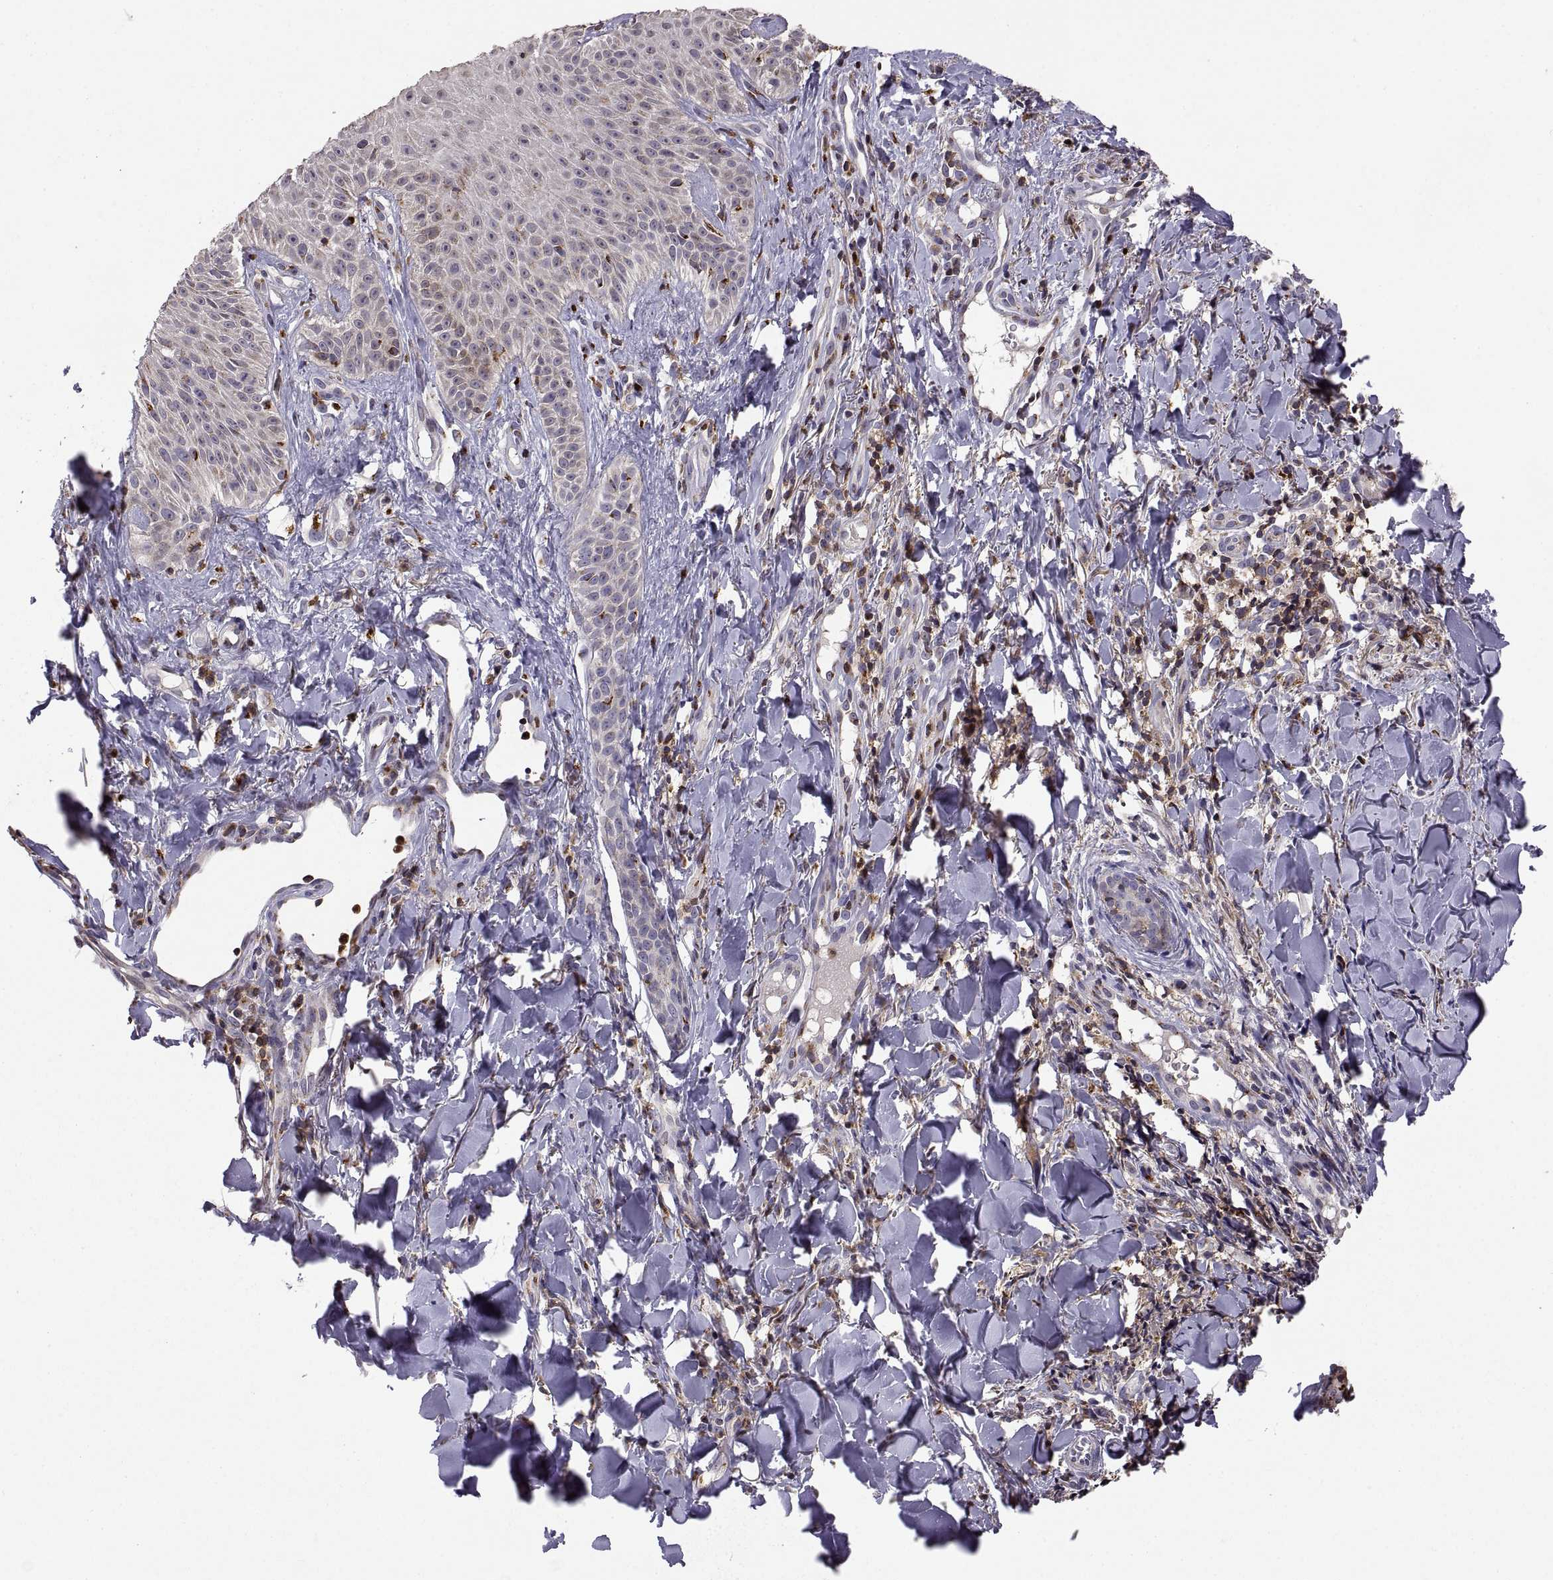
{"staining": {"intensity": "strong", "quantity": "25%-75%", "location": "cytoplasmic/membranous"}, "tissue": "melanoma", "cell_type": "Tumor cells", "image_type": "cancer", "snomed": [{"axis": "morphology", "description": "Malignant melanoma, NOS"}, {"axis": "topography", "description": "Skin"}], "caption": "Melanoma stained with IHC reveals strong cytoplasmic/membranous positivity in approximately 25%-75% of tumor cells.", "gene": "ACAP1", "patient": {"sex": "male", "age": 67}}